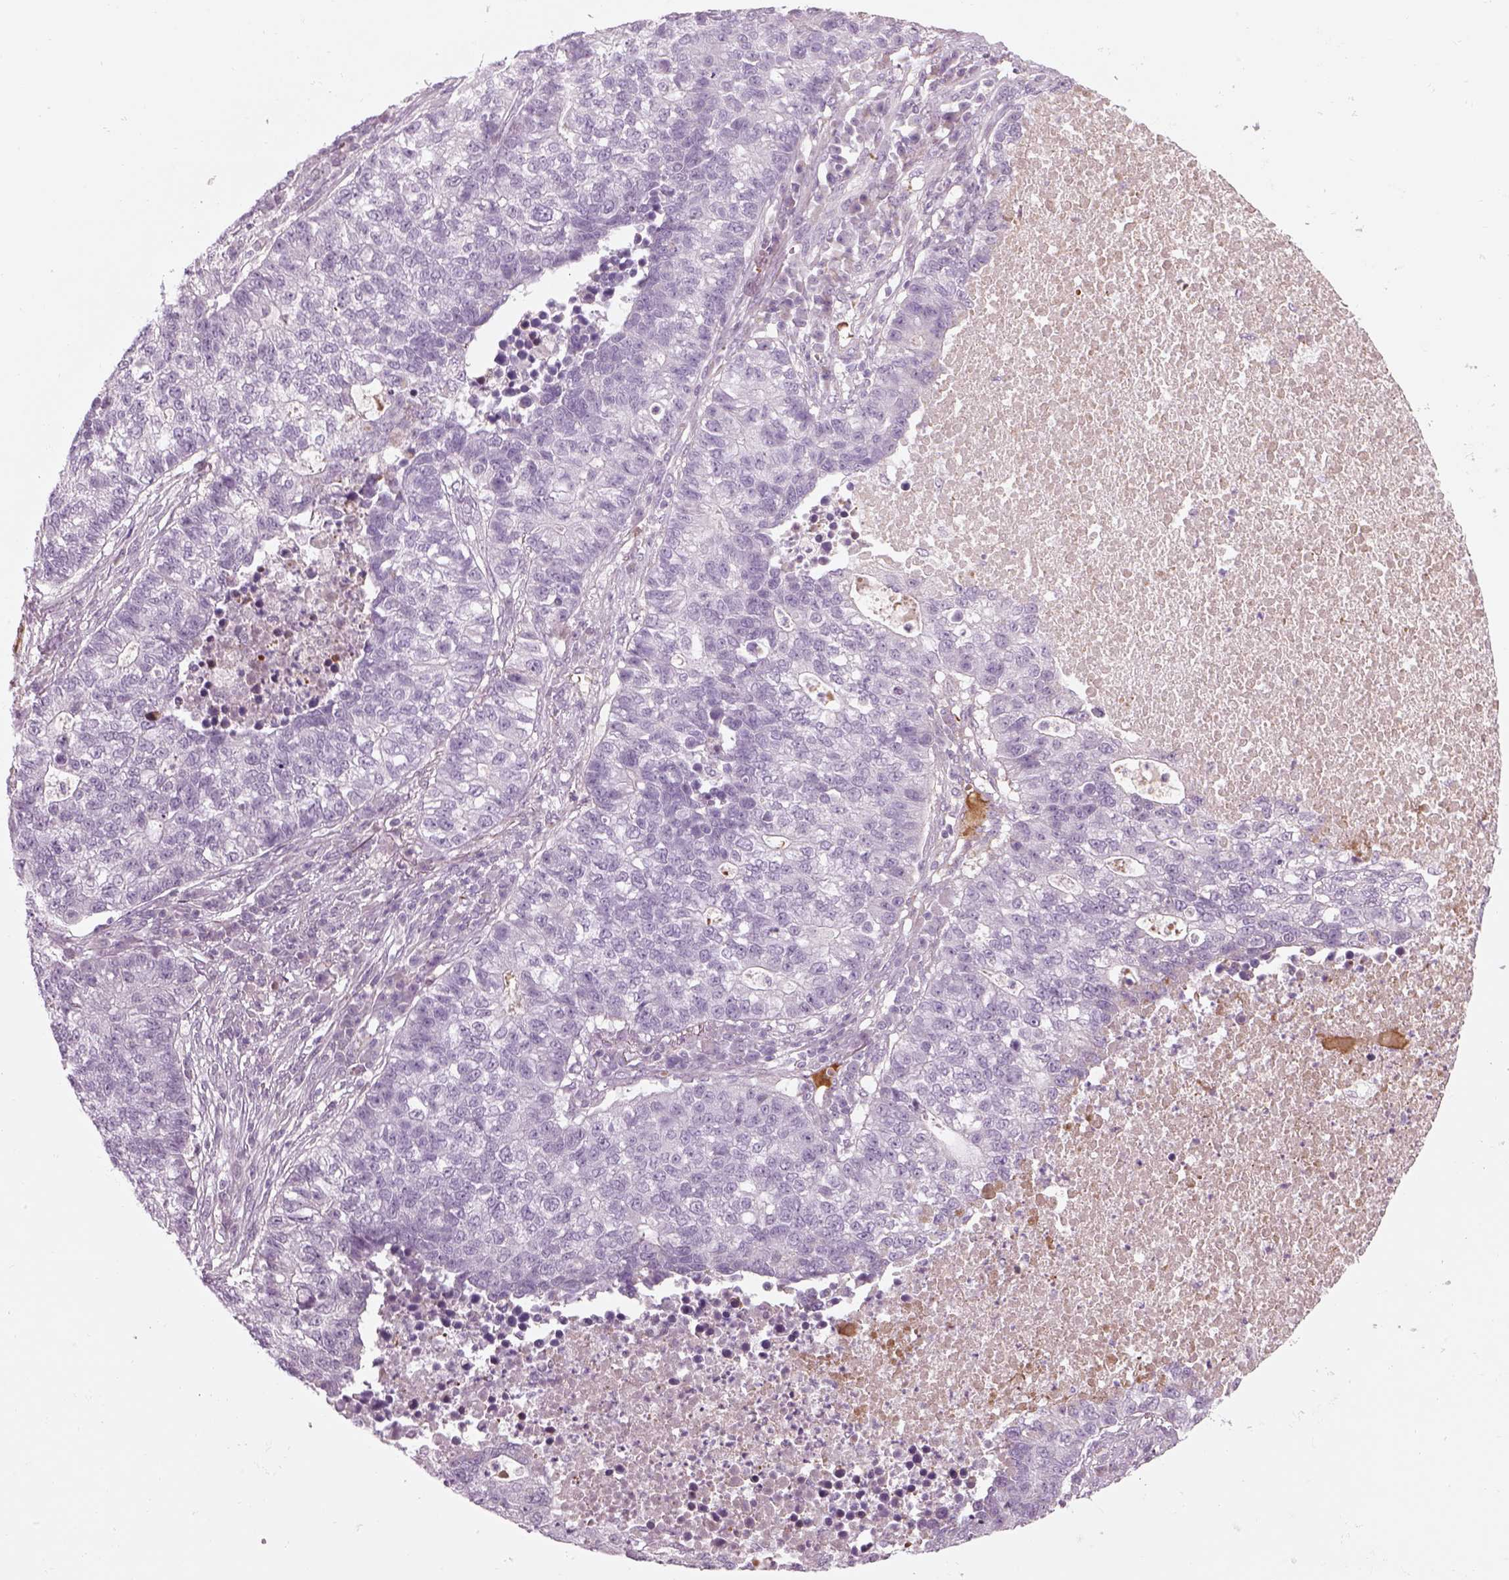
{"staining": {"intensity": "negative", "quantity": "none", "location": "none"}, "tissue": "lung cancer", "cell_type": "Tumor cells", "image_type": "cancer", "snomed": [{"axis": "morphology", "description": "Adenocarcinoma, NOS"}, {"axis": "topography", "description": "Lung"}], "caption": "Immunohistochemistry histopathology image of human lung adenocarcinoma stained for a protein (brown), which displays no staining in tumor cells. (Immunohistochemistry (ihc), brightfield microscopy, high magnification).", "gene": "PABPC1L2B", "patient": {"sex": "male", "age": 57}}